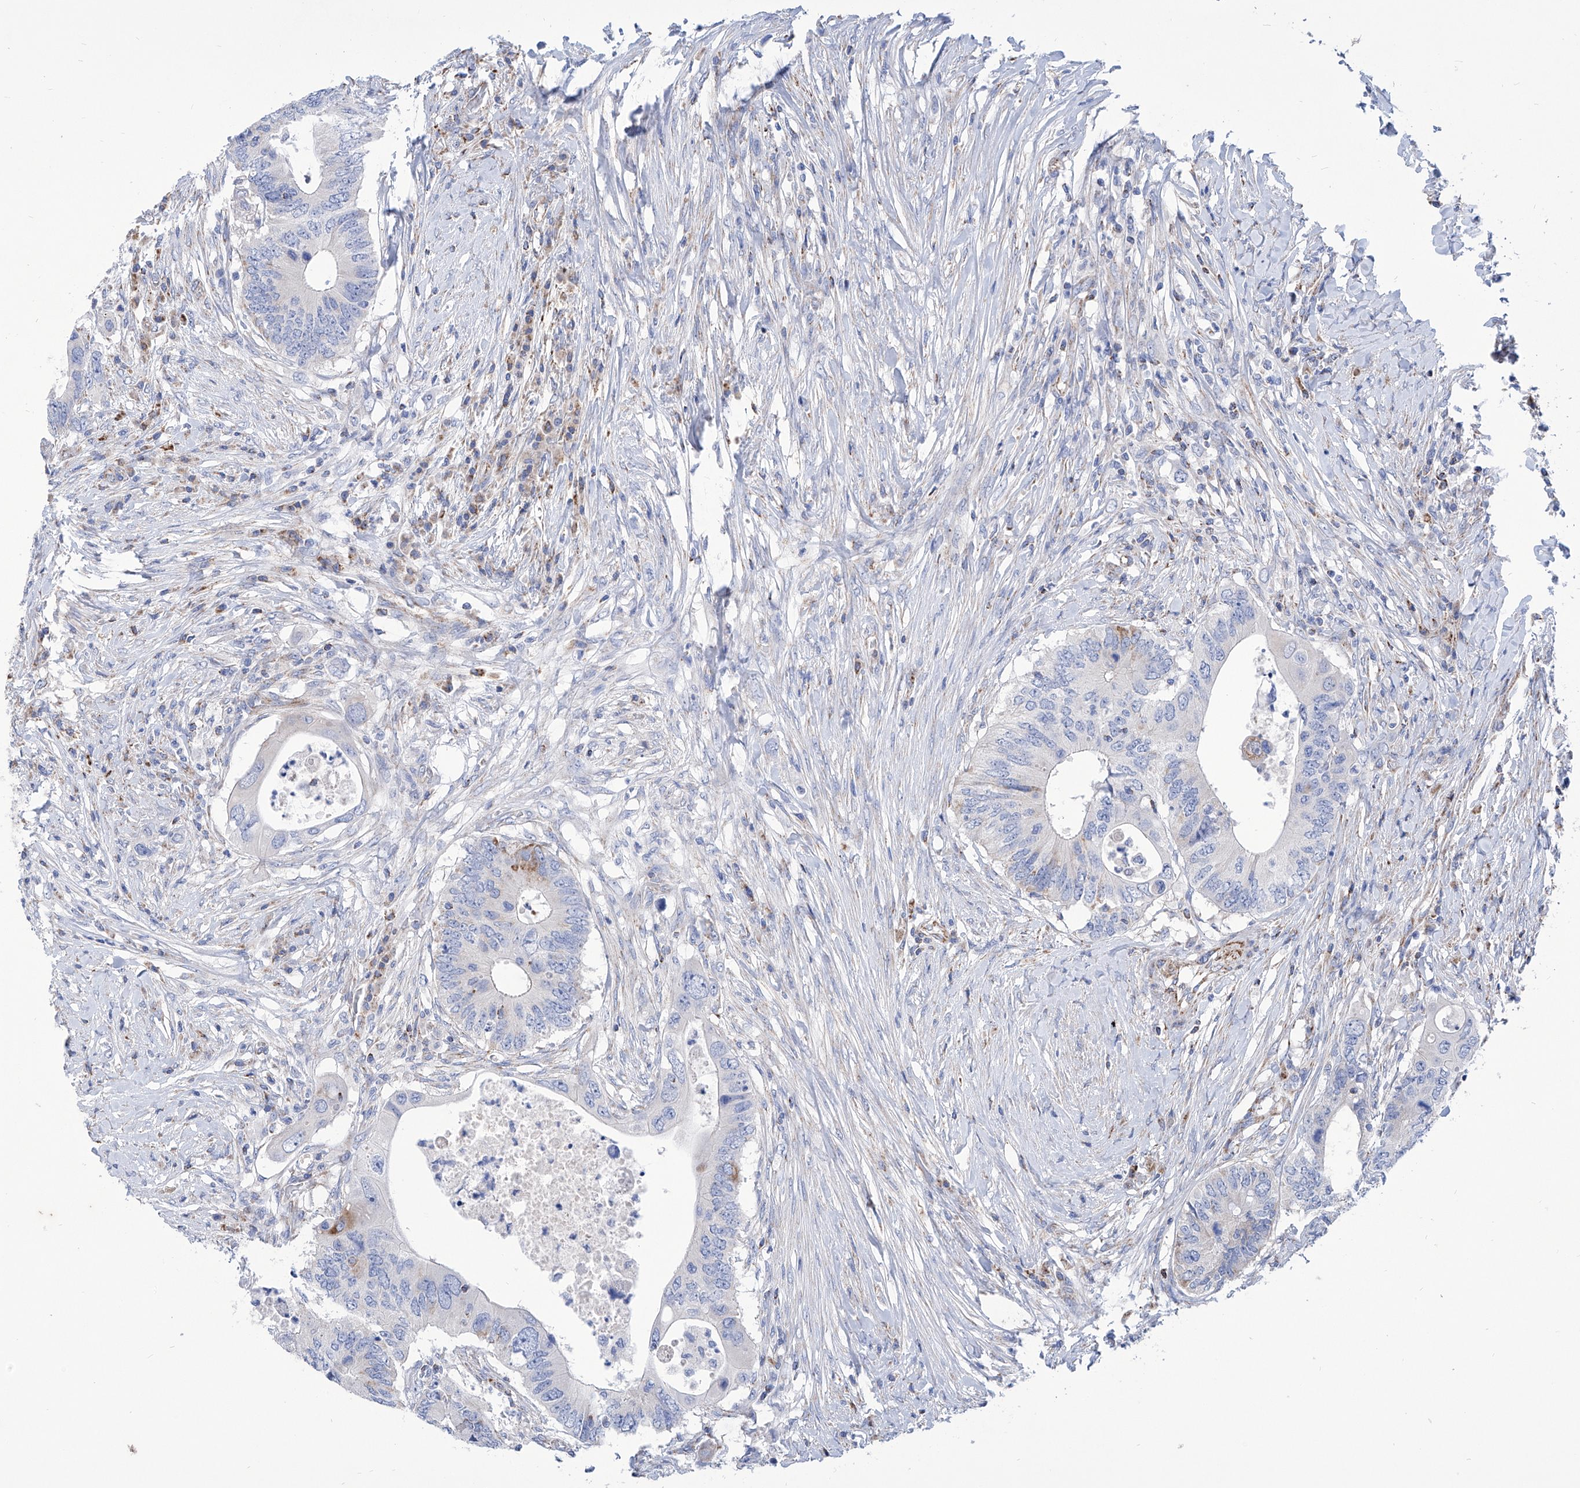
{"staining": {"intensity": "moderate", "quantity": "<25%", "location": "cytoplasmic/membranous"}, "tissue": "colorectal cancer", "cell_type": "Tumor cells", "image_type": "cancer", "snomed": [{"axis": "morphology", "description": "Adenocarcinoma, NOS"}, {"axis": "topography", "description": "Colon"}], "caption": "Brown immunohistochemical staining in colorectal adenocarcinoma demonstrates moderate cytoplasmic/membranous positivity in approximately <25% of tumor cells.", "gene": "SRBD1", "patient": {"sex": "male", "age": 71}}